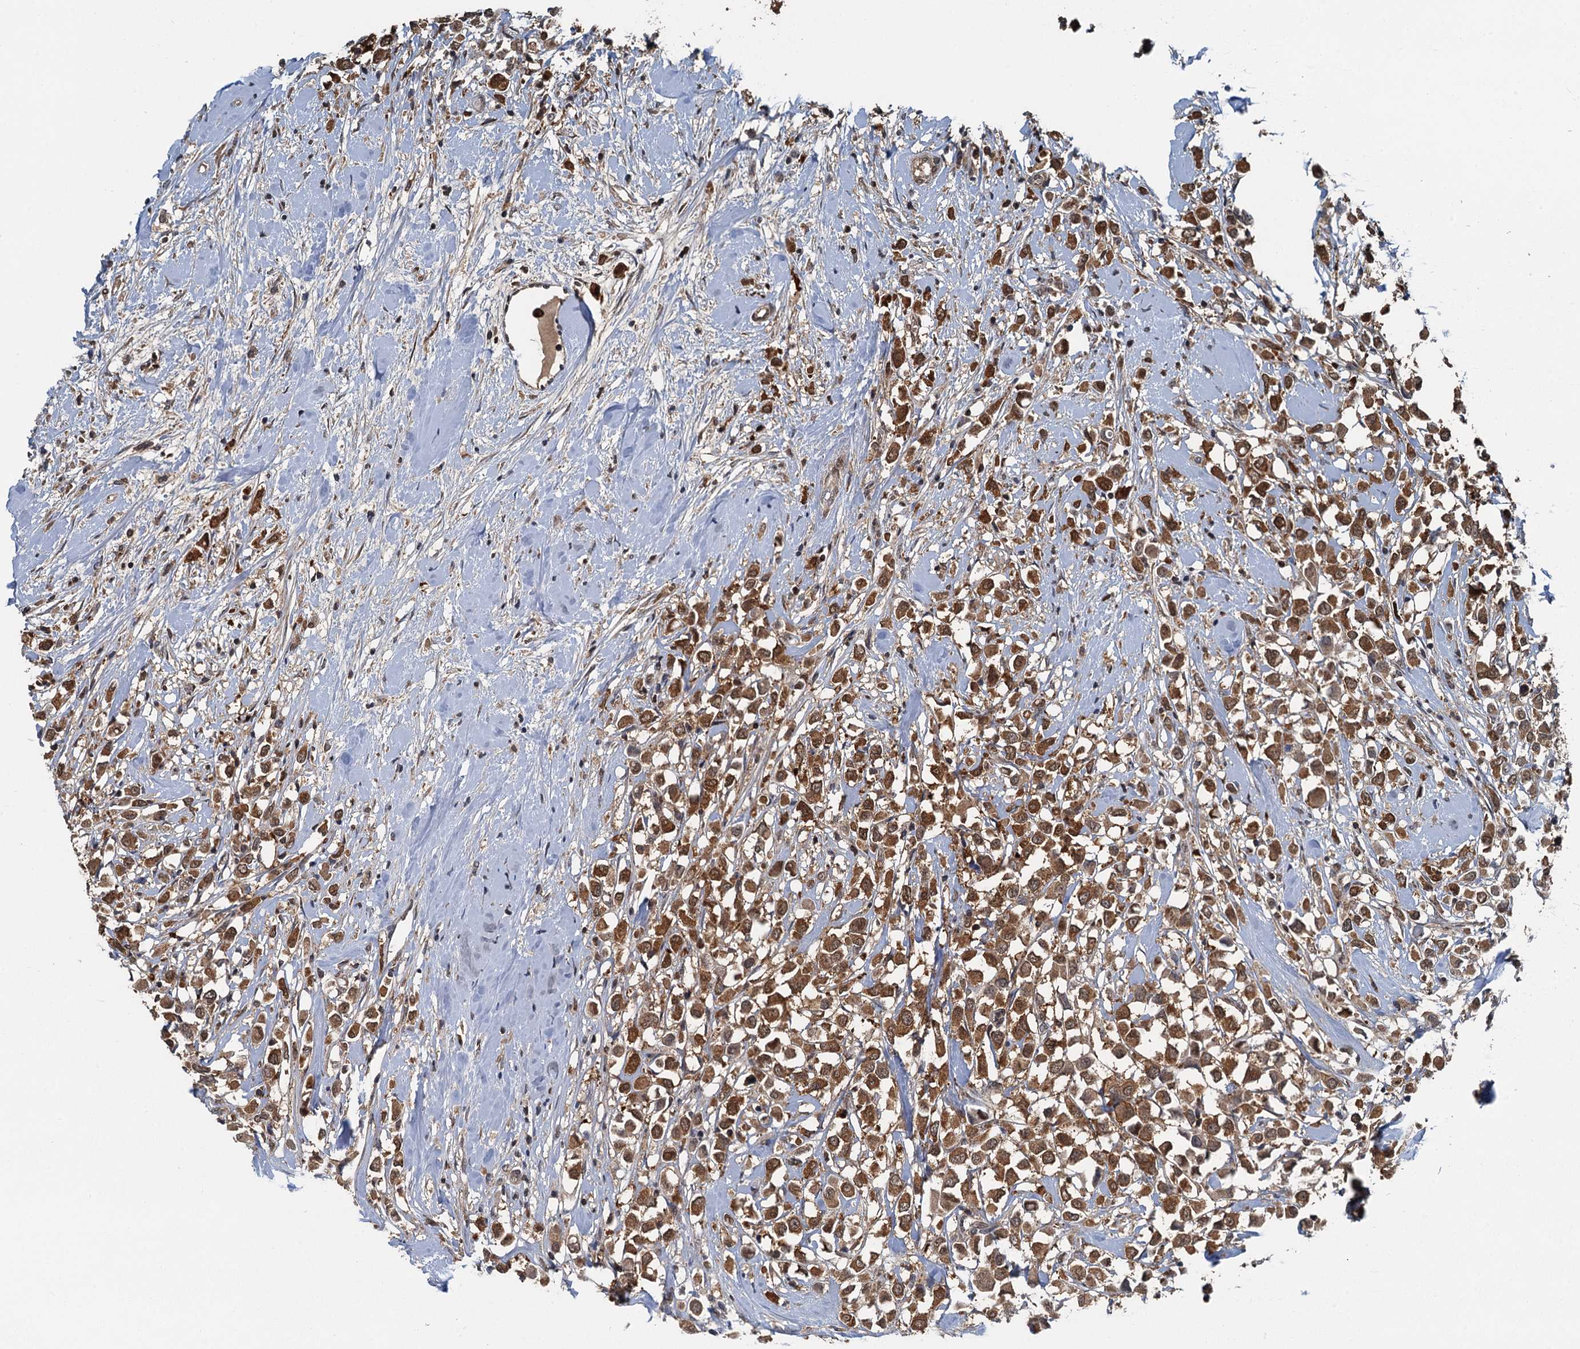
{"staining": {"intensity": "moderate", "quantity": ">75%", "location": "cytoplasmic/membranous"}, "tissue": "breast cancer", "cell_type": "Tumor cells", "image_type": "cancer", "snomed": [{"axis": "morphology", "description": "Duct carcinoma"}, {"axis": "topography", "description": "Breast"}], "caption": "An immunohistochemistry image of tumor tissue is shown. Protein staining in brown shows moderate cytoplasmic/membranous positivity in breast cancer within tumor cells.", "gene": "GPI", "patient": {"sex": "female", "age": 87}}